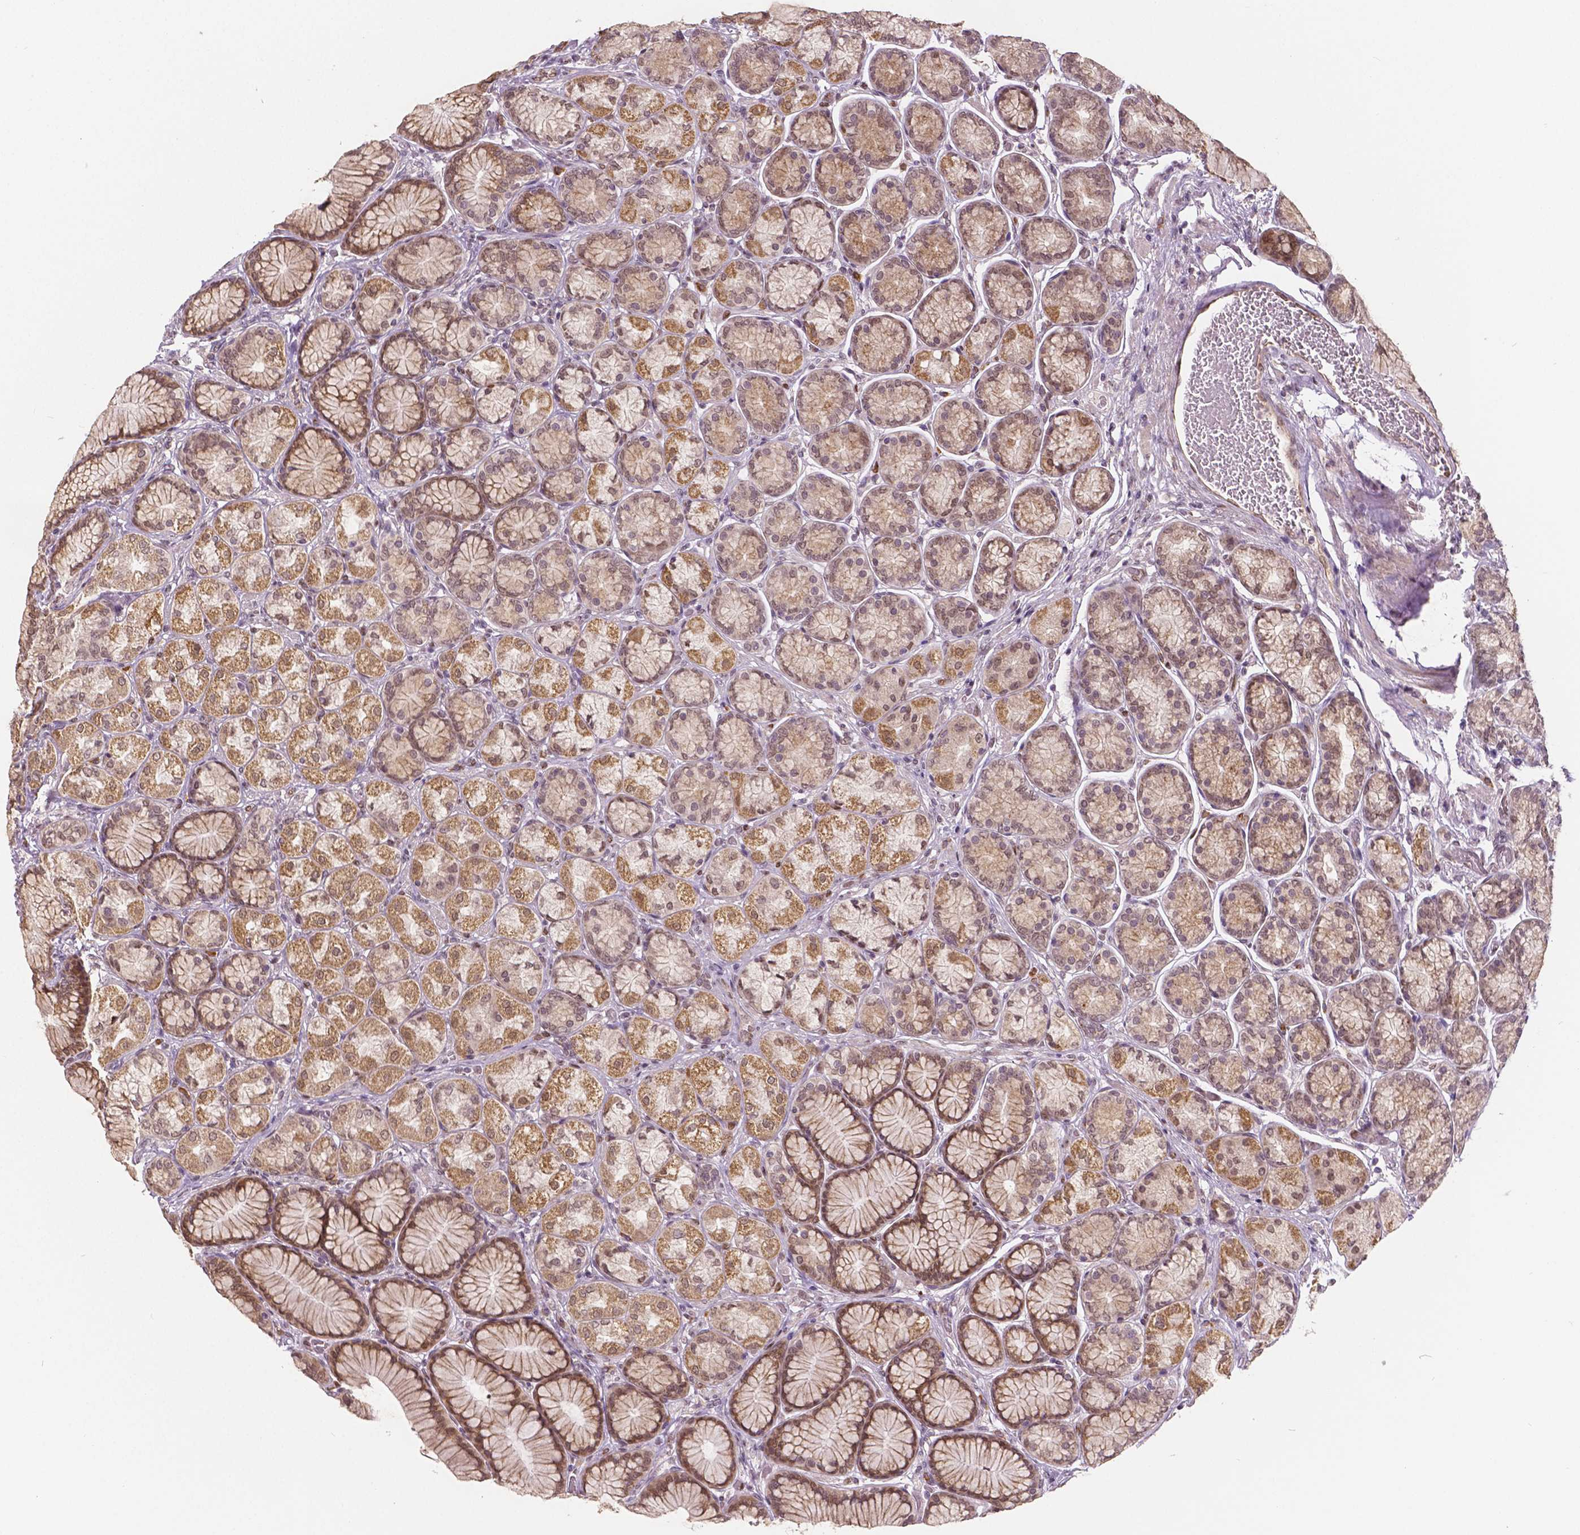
{"staining": {"intensity": "weak", "quantity": "25%-75%", "location": "cytoplasmic/membranous,nuclear"}, "tissue": "stomach", "cell_type": "Glandular cells", "image_type": "normal", "snomed": [{"axis": "morphology", "description": "Normal tissue, NOS"}, {"axis": "morphology", "description": "Adenocarcinoma, NOS"}, {"axis": "morphology", "description": "Adenocarcinoma, High grade"}, {"axis": "topography", "description": "Stomach, upper"}, {"axis": "topography", "description": "Stomach"}], "caption": "Immunohistochemistry (IHC) (DAB (3,3'-diaminobenzidine)) staining of unremarkable stomach exhibits weak cytoplasmic/membranous,nuclear protein expression in about 25%-75% of glandular cells. Nuclei are stained in blue.", "gene": "HMBOX1", "patient": {"sex": "female", "age": 65}}